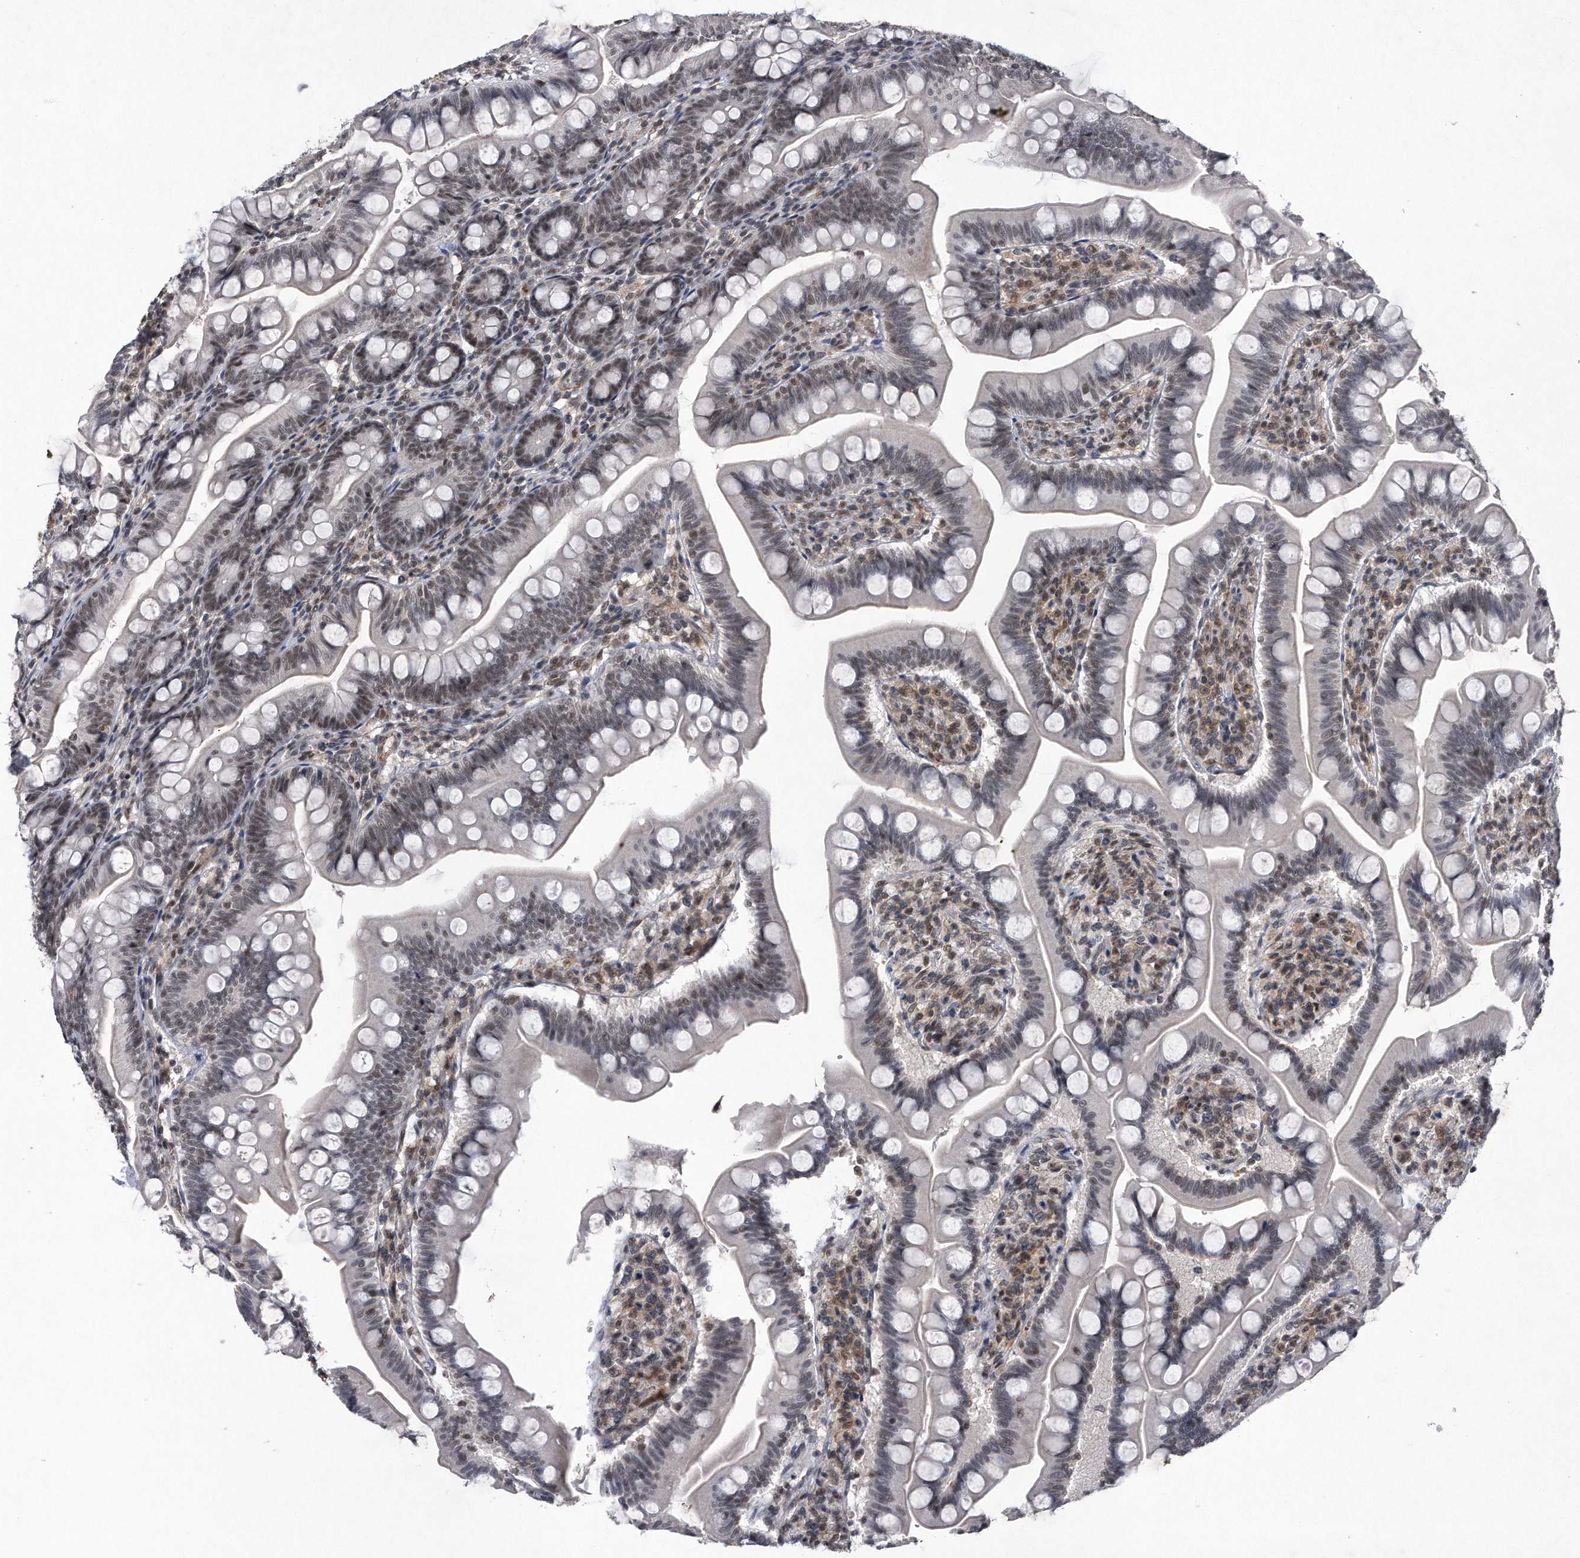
{"staining": {"intensity": "weak", "quantity": "25%-75%", "location": "nuclear"}, "tissue": "small intestine", "cell_type": "Glandular cells", "image_type": "normal", "snomed": [{"axis": "morphology", "description": "Normal tissue, NOS"}, {"axis": "topography", "description": "Small intestine"}], "caption": "Protein staining by IHC demonstrates weak nuclear expression in approximately 25%-75% of glandular cells in benign small intestine. The protein of interest is stained brown, and the nuclei are stained in blue (DAB IHC with brightfield microscopy, high magnification).", "gene": "VIRMA", "patient": {"sex": "male", "age": 7}}